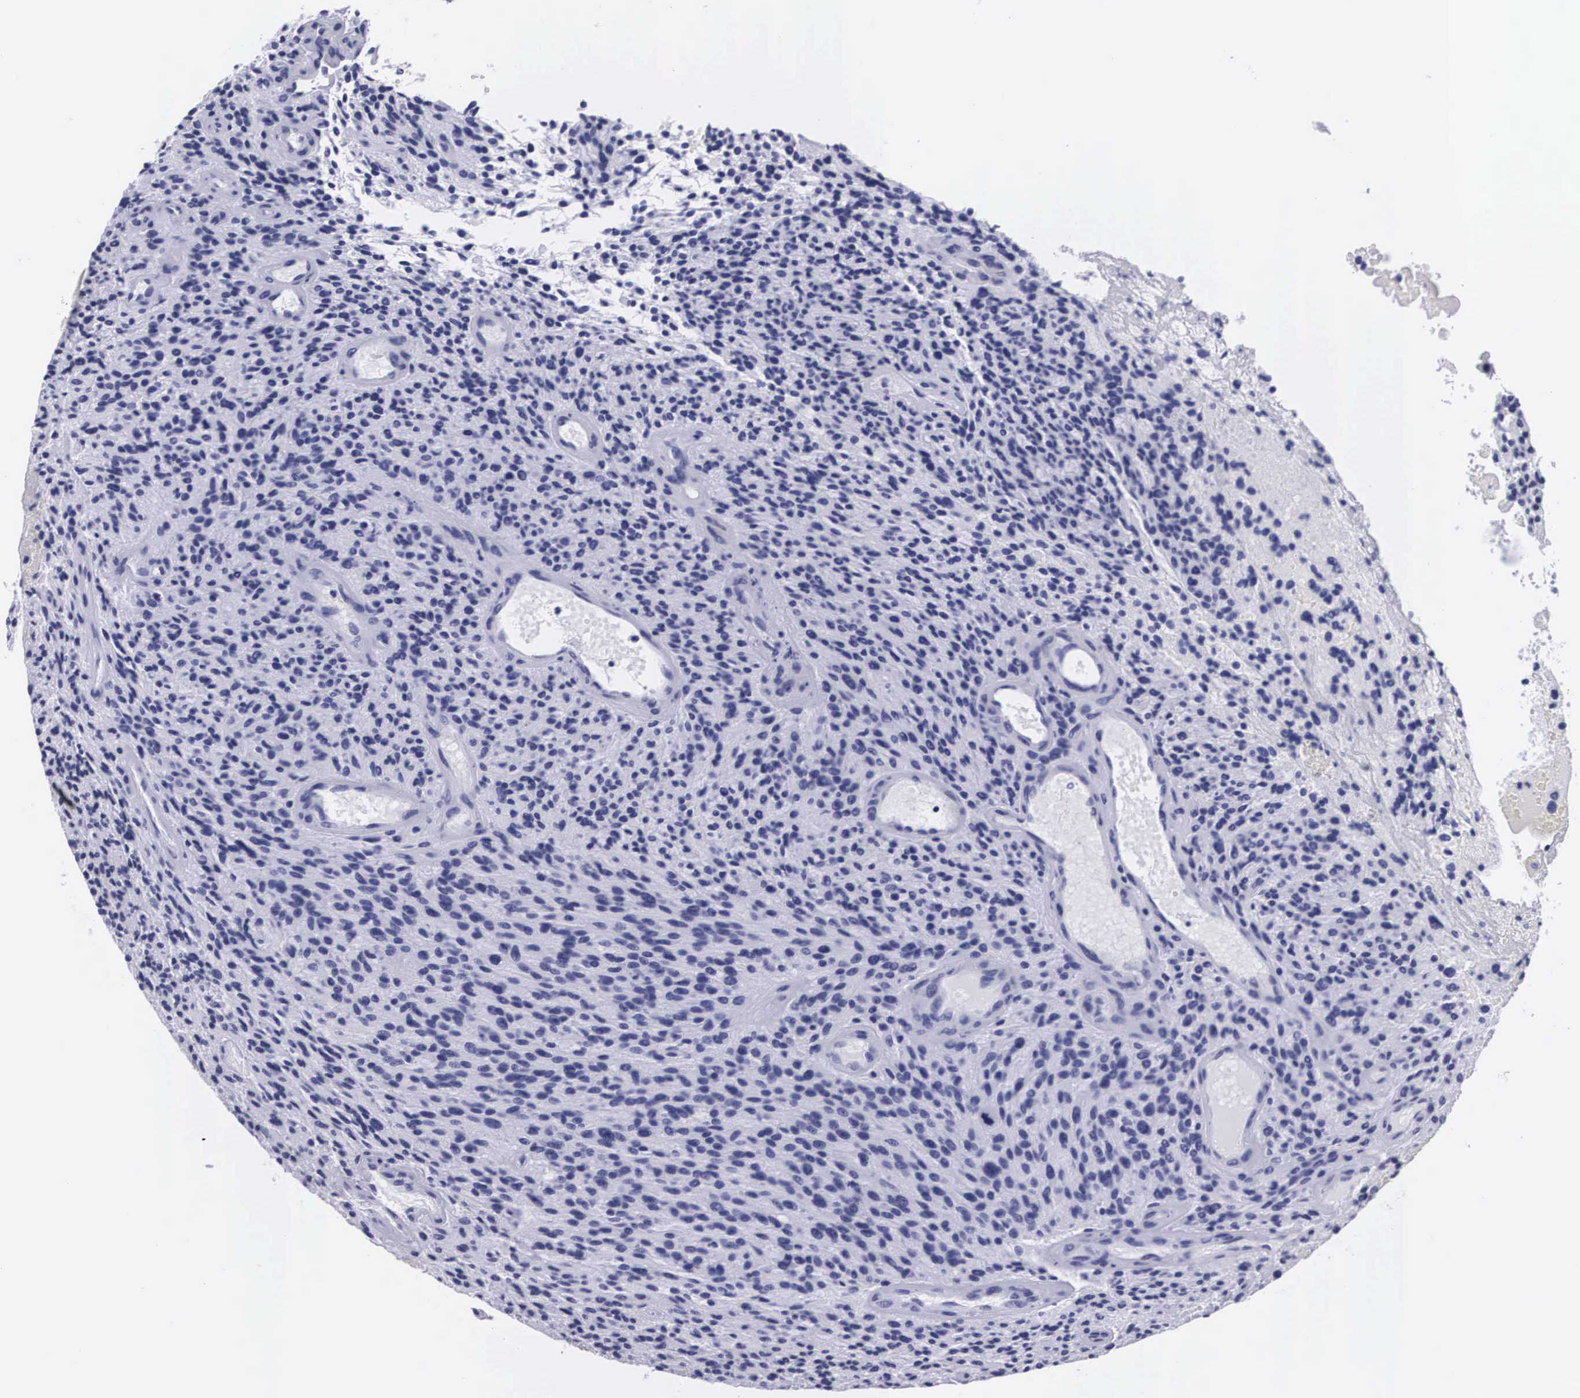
{"staining": {"intensity": "negative", "quantity": "none", "location": "none"}, "tissue": "glioma", "cell_type": "Tumor cells", "image_type": "cancer", "snomed": [{"axis": "morphology", "description": "Glioma, malignant, High grade"}, {"axis": "topography", "description": "Brain"}], "caption": "A histopathology image of human glioma is negative for staining in tumor cells.", "gene": "C22orf31", "patient": {"sex": "female", "age": 13}}